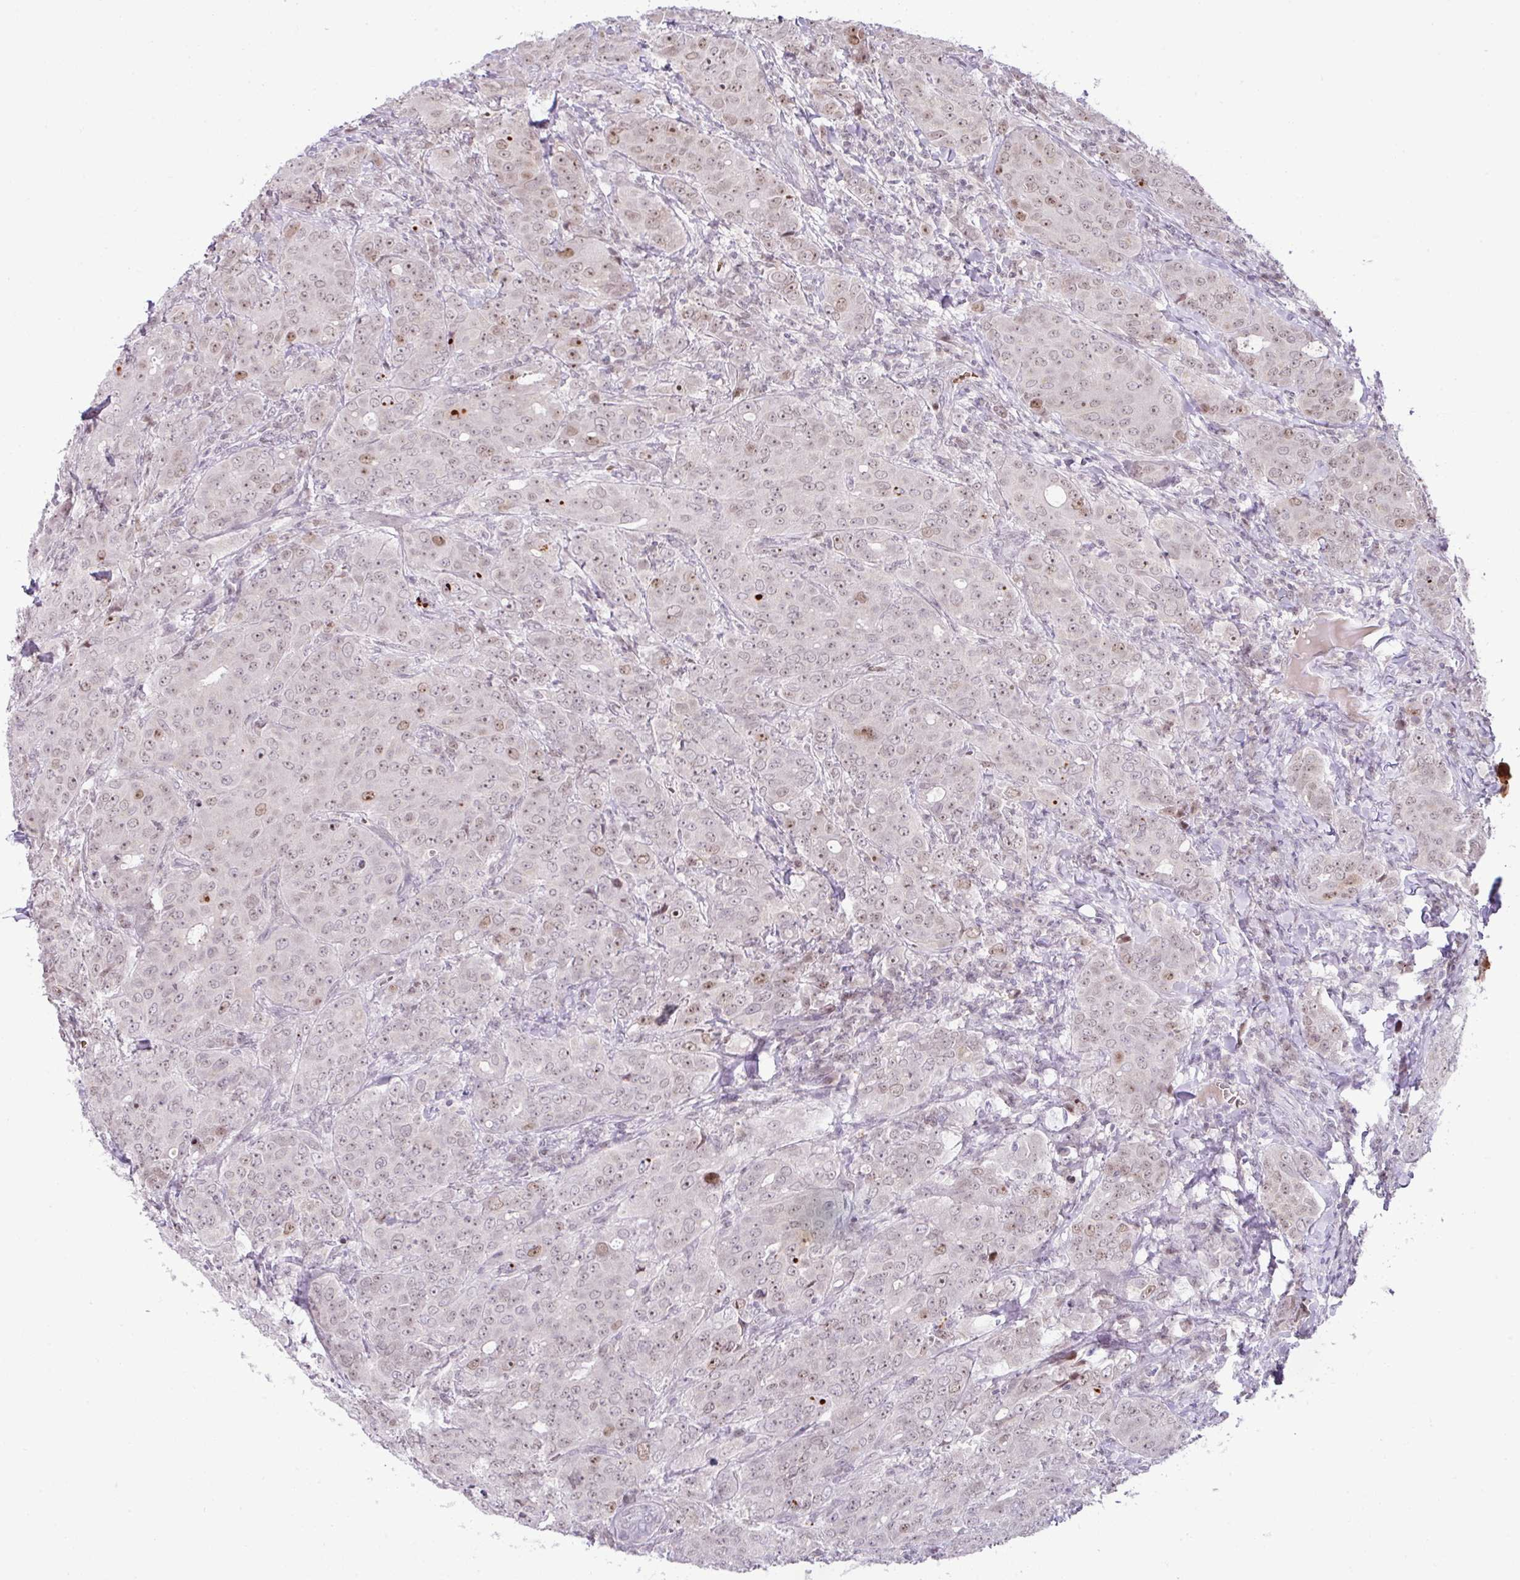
{"staining": {"intensity": "moderate", "quantity": ">75%", "location": "nuclear"}, "tissue": "breast cancer", "cell_type": "Tumor cells", "image_type": "cancer", "snomed": [{"axis": "morphology", "description": "Duct carcinoma"}, {"axis": "topography", "description": "Breast"}], "caption": "The image shows staining of breast cancer (invasive ductal carcinoma), revealing moderate nuclear protein positivity (brown color) within tumor cells. The staining is performed using DAB (3,3'-diaminobenzidine) brown chromogen to label protein expression. The nuclei are counter-stained blue using hematoxylin.", "gene": "PARP2", "patient": {"sex": "female", "age": 43}}